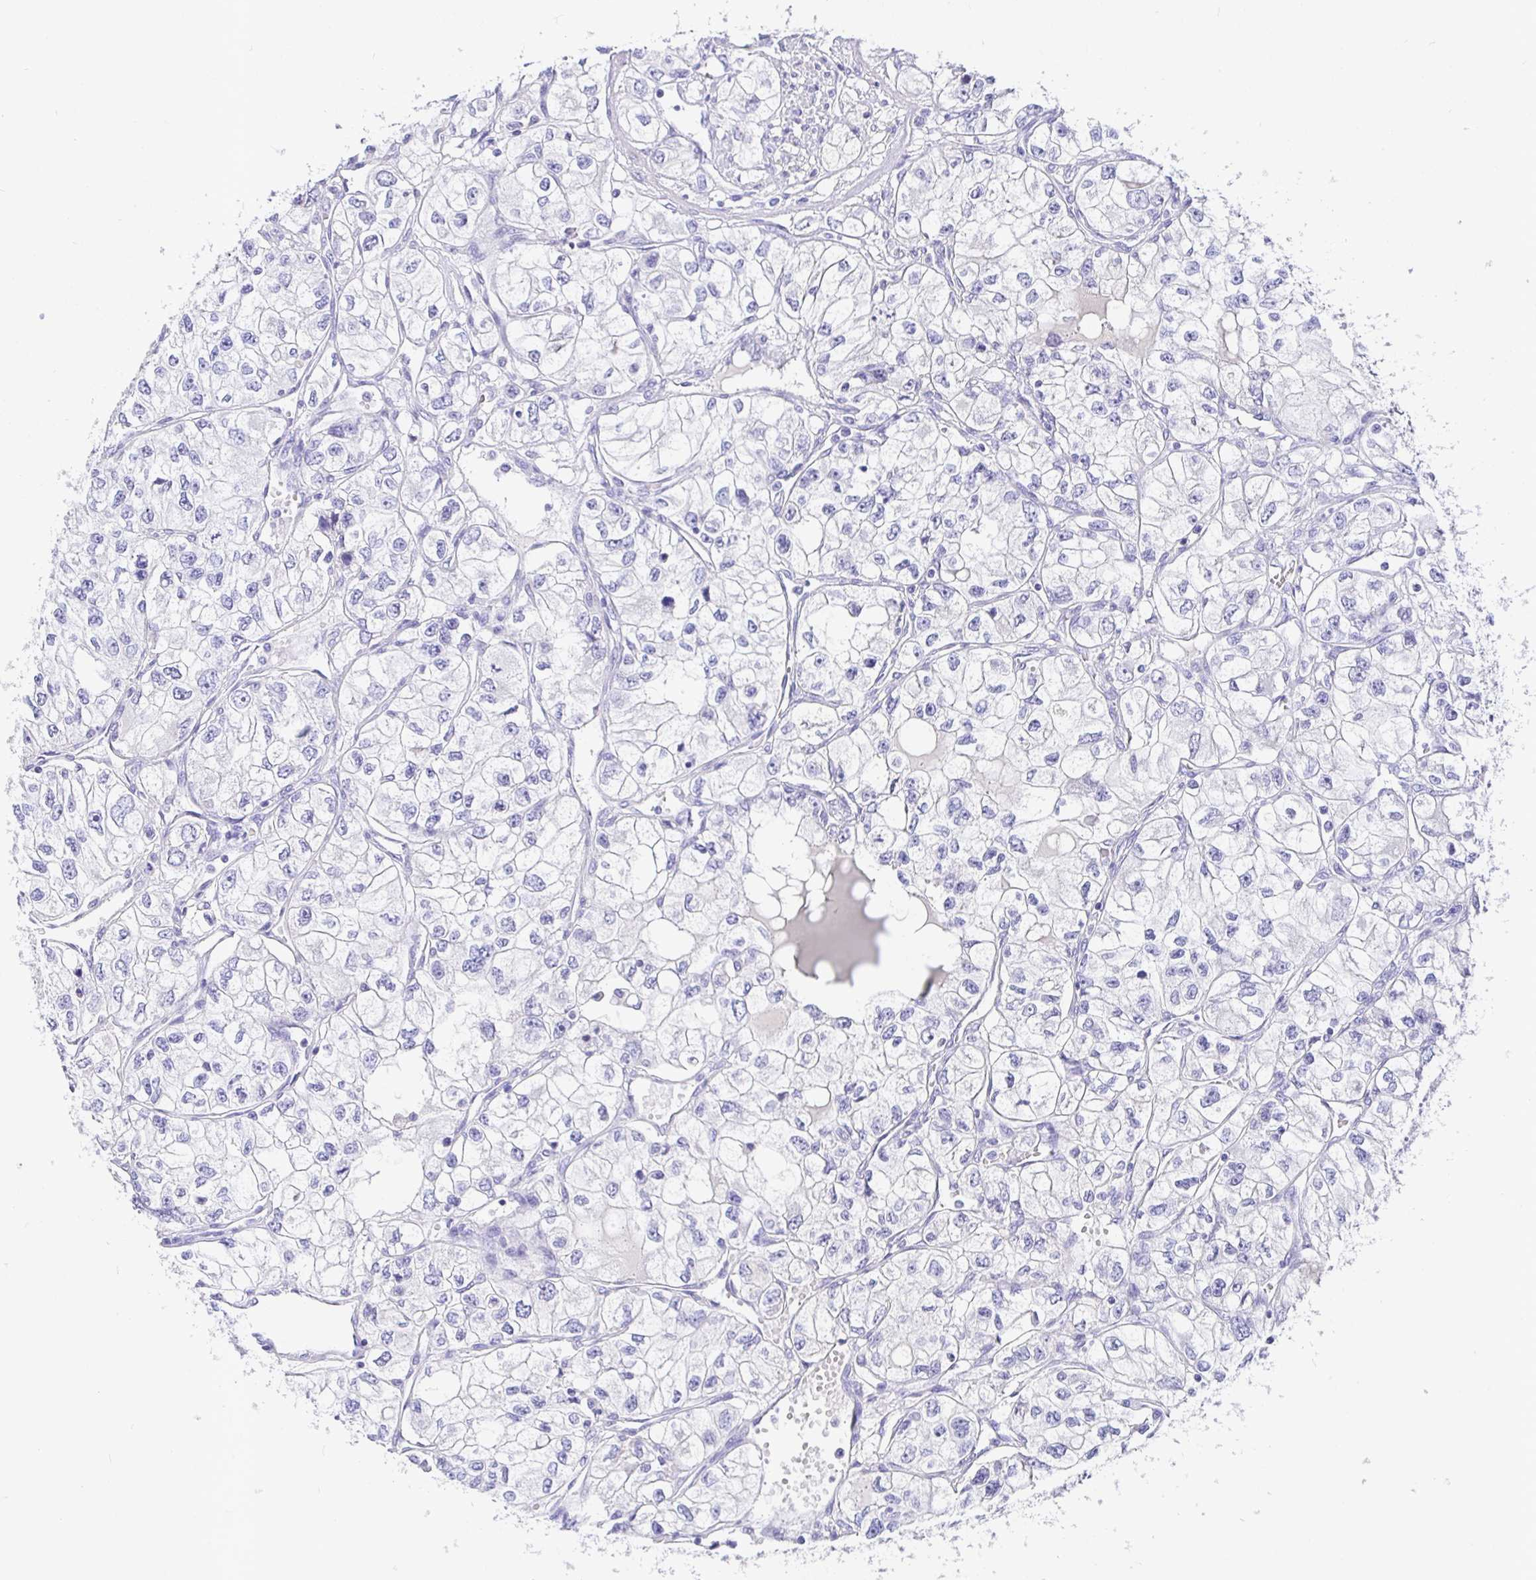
{"staining": {"intensity": "negative", "quantity": "none", "location": "none"}, "tissue": "renal cancer", "cell_type": "Tumor cells", "image_type": "cancer", "snomed": [{"axis": "morphology", "description": "Adenocarcinoma, NOS"}, {"axis": "topography", "description": "Kidney"}], "caption": "Immunohistochemistry photomicrograph of human renal cancer stained for a protein (brown), which shows no expression in tumor cells.", "gene": "TPTE", "patient": {"sex": "female", "age": 59}}